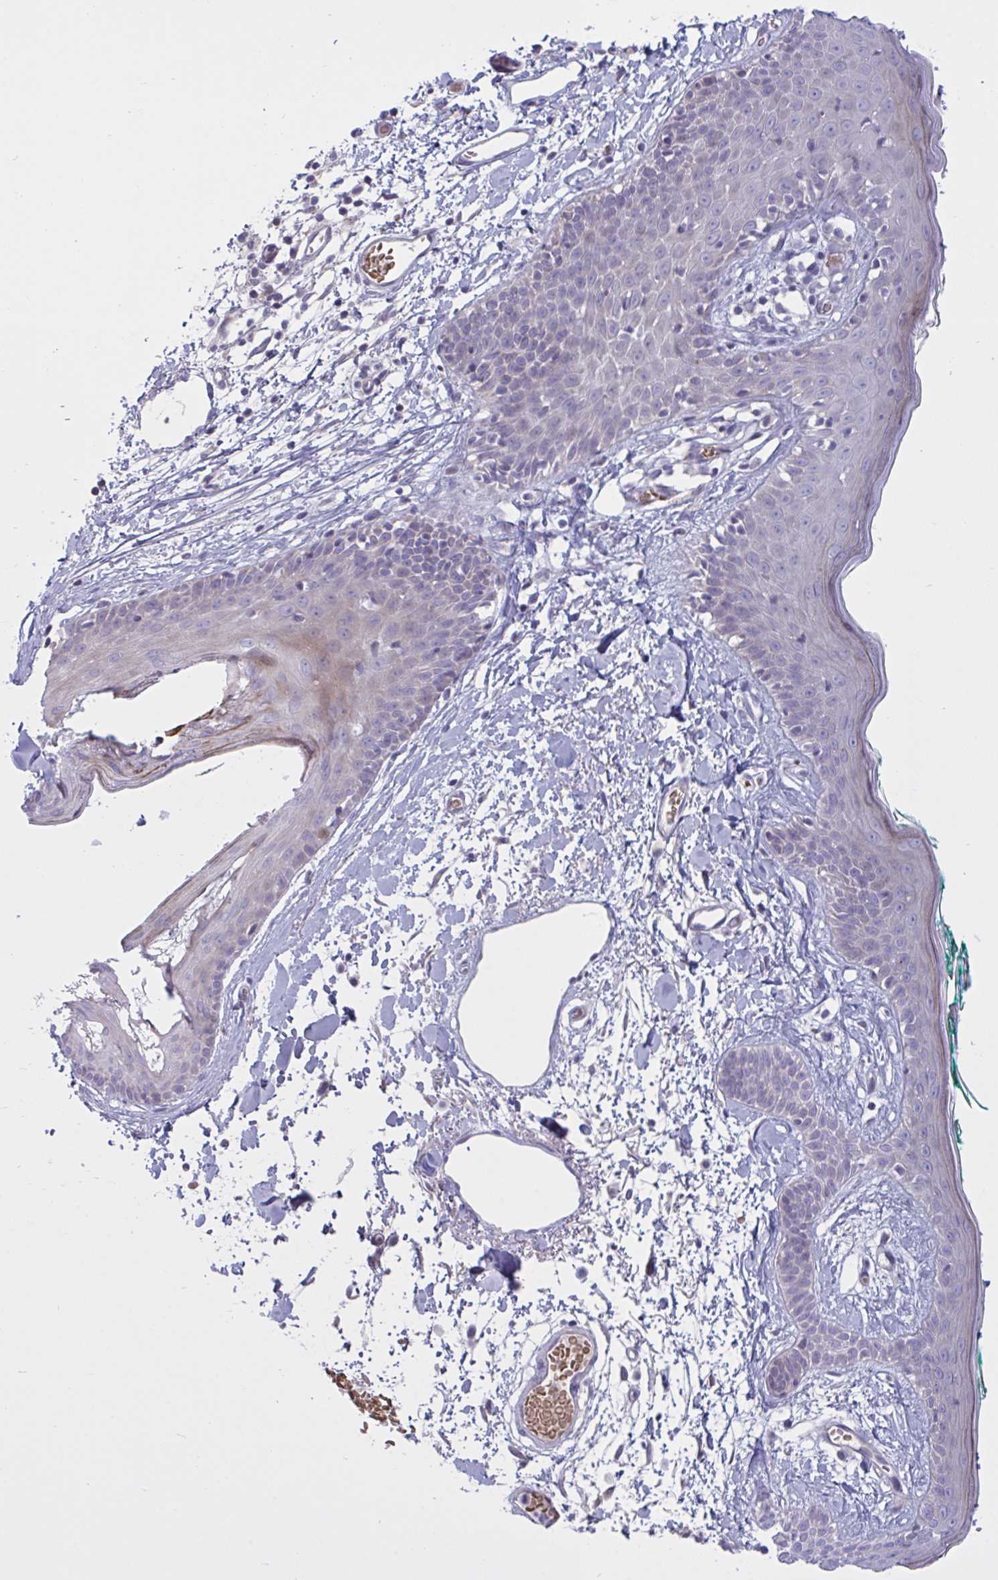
{"staining": {"intensity": "negative", "quantity": "none", "location": "none"}, "tissue": "skin", "cell_type": "Fibroblasts", "image_type": "normal", "snomed": [{"axis": "morphology", "description": "Normal tissue, NOS"}, {"axis": "topography", "description": "Skin"}], "caption": "The immunohistochemistry photomicrograph has no significant expression in fibroblasts of skin.", "gene": "VWC2", "patient": {"sex": "male", "age": 79}}